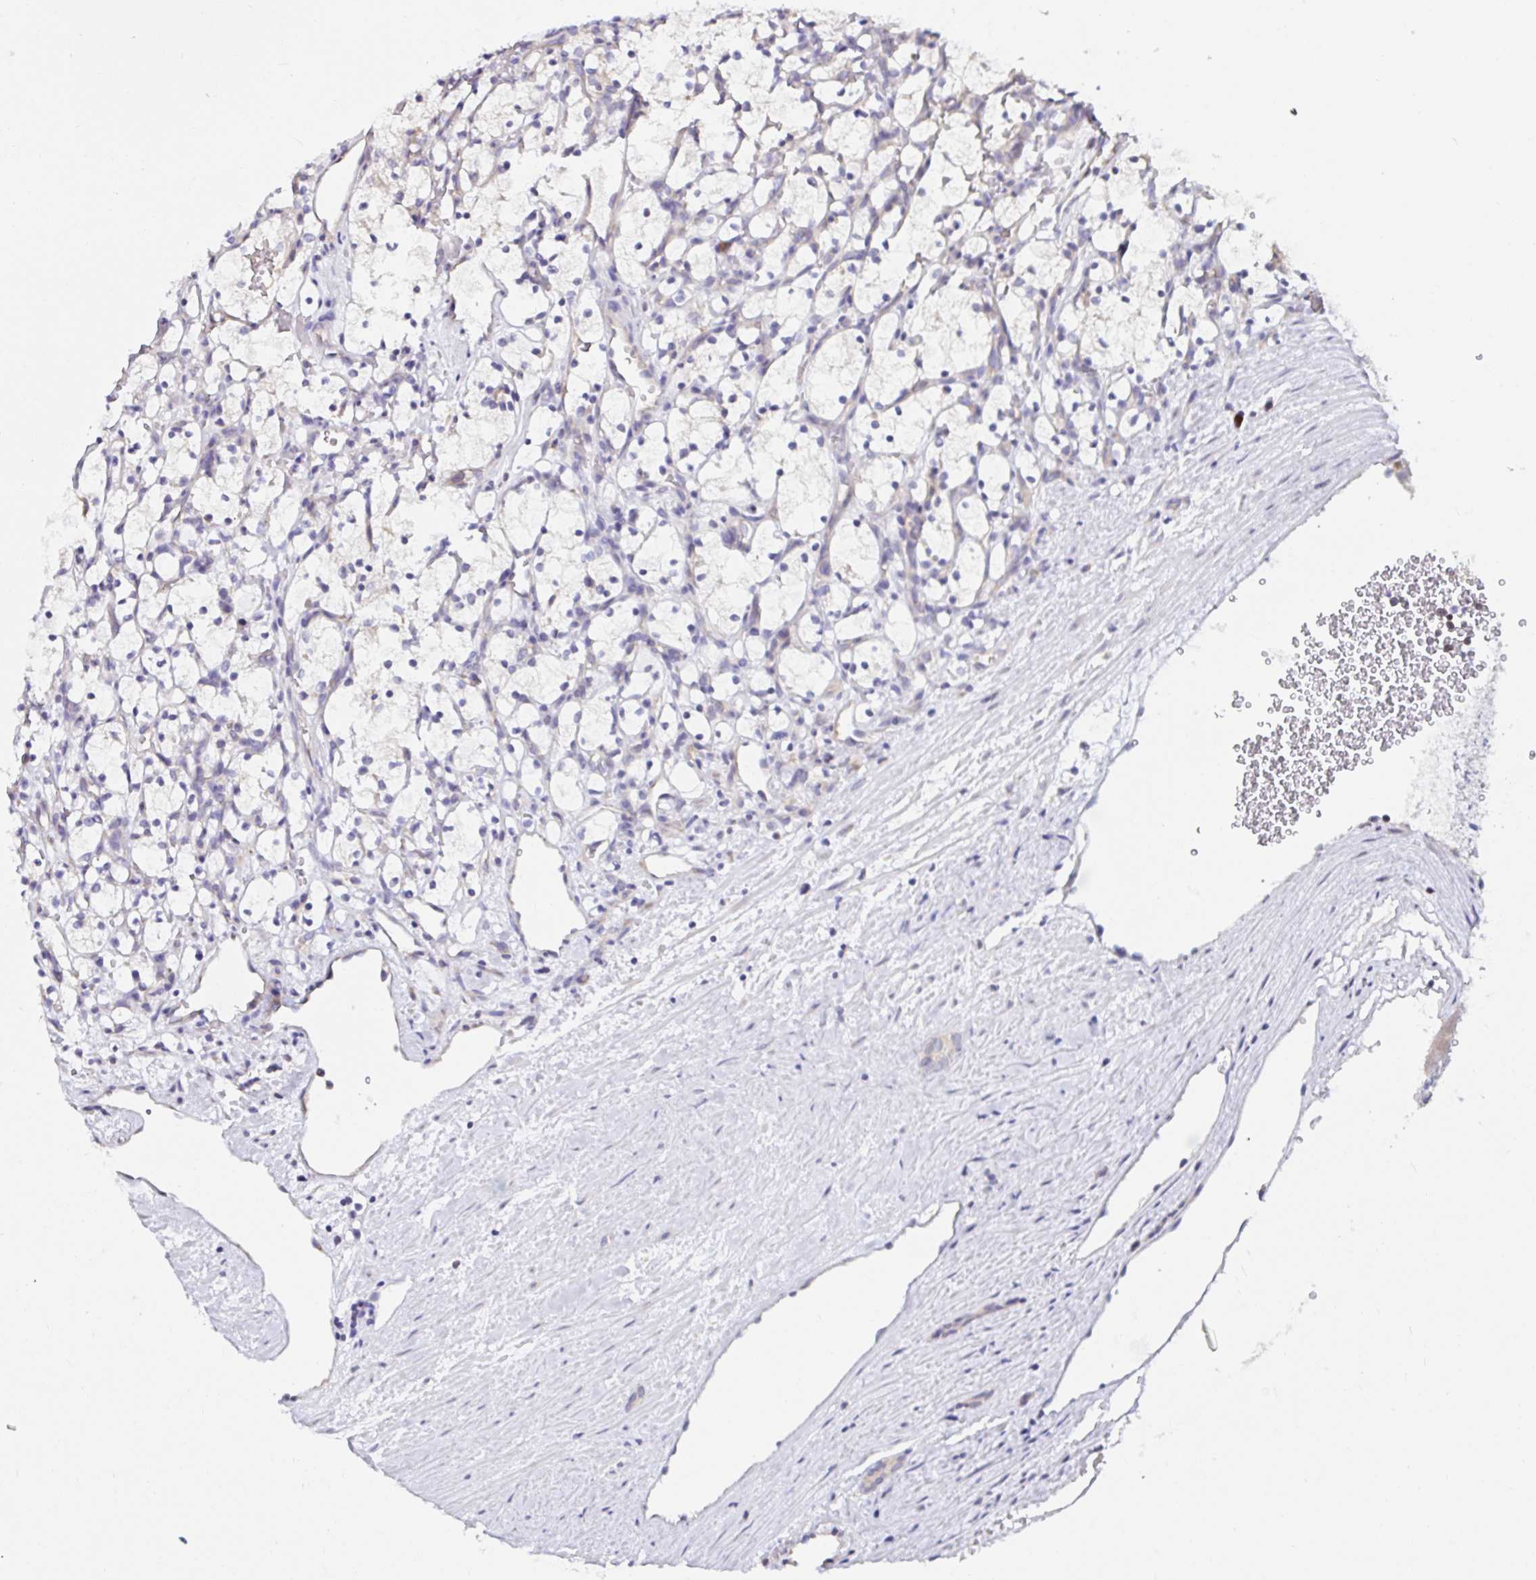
{"staining": {"intensity": "weak", "quantity": "<25%", "location": "cytoplasmic/membranous"}, "tissue": "renal cancer", "cell_type": "Tumor cells", "image_type": "cancer", "snomed": [{"axis": "morphology", "description": "Adenocarcinoma, NOS"}, {"axis": "topography", "description": "Kidney"}], "caption": "DAB immunohistochemical staining of human renal adenocarcinoma reveals no significant positivity in tumor cells. (DAB (3,3'-diaminobenzidine) IHC visualized using brightfield microscopy, high magnification).", "gene": "VSIG2", "patient": {"sex": "female", "age": 69}}